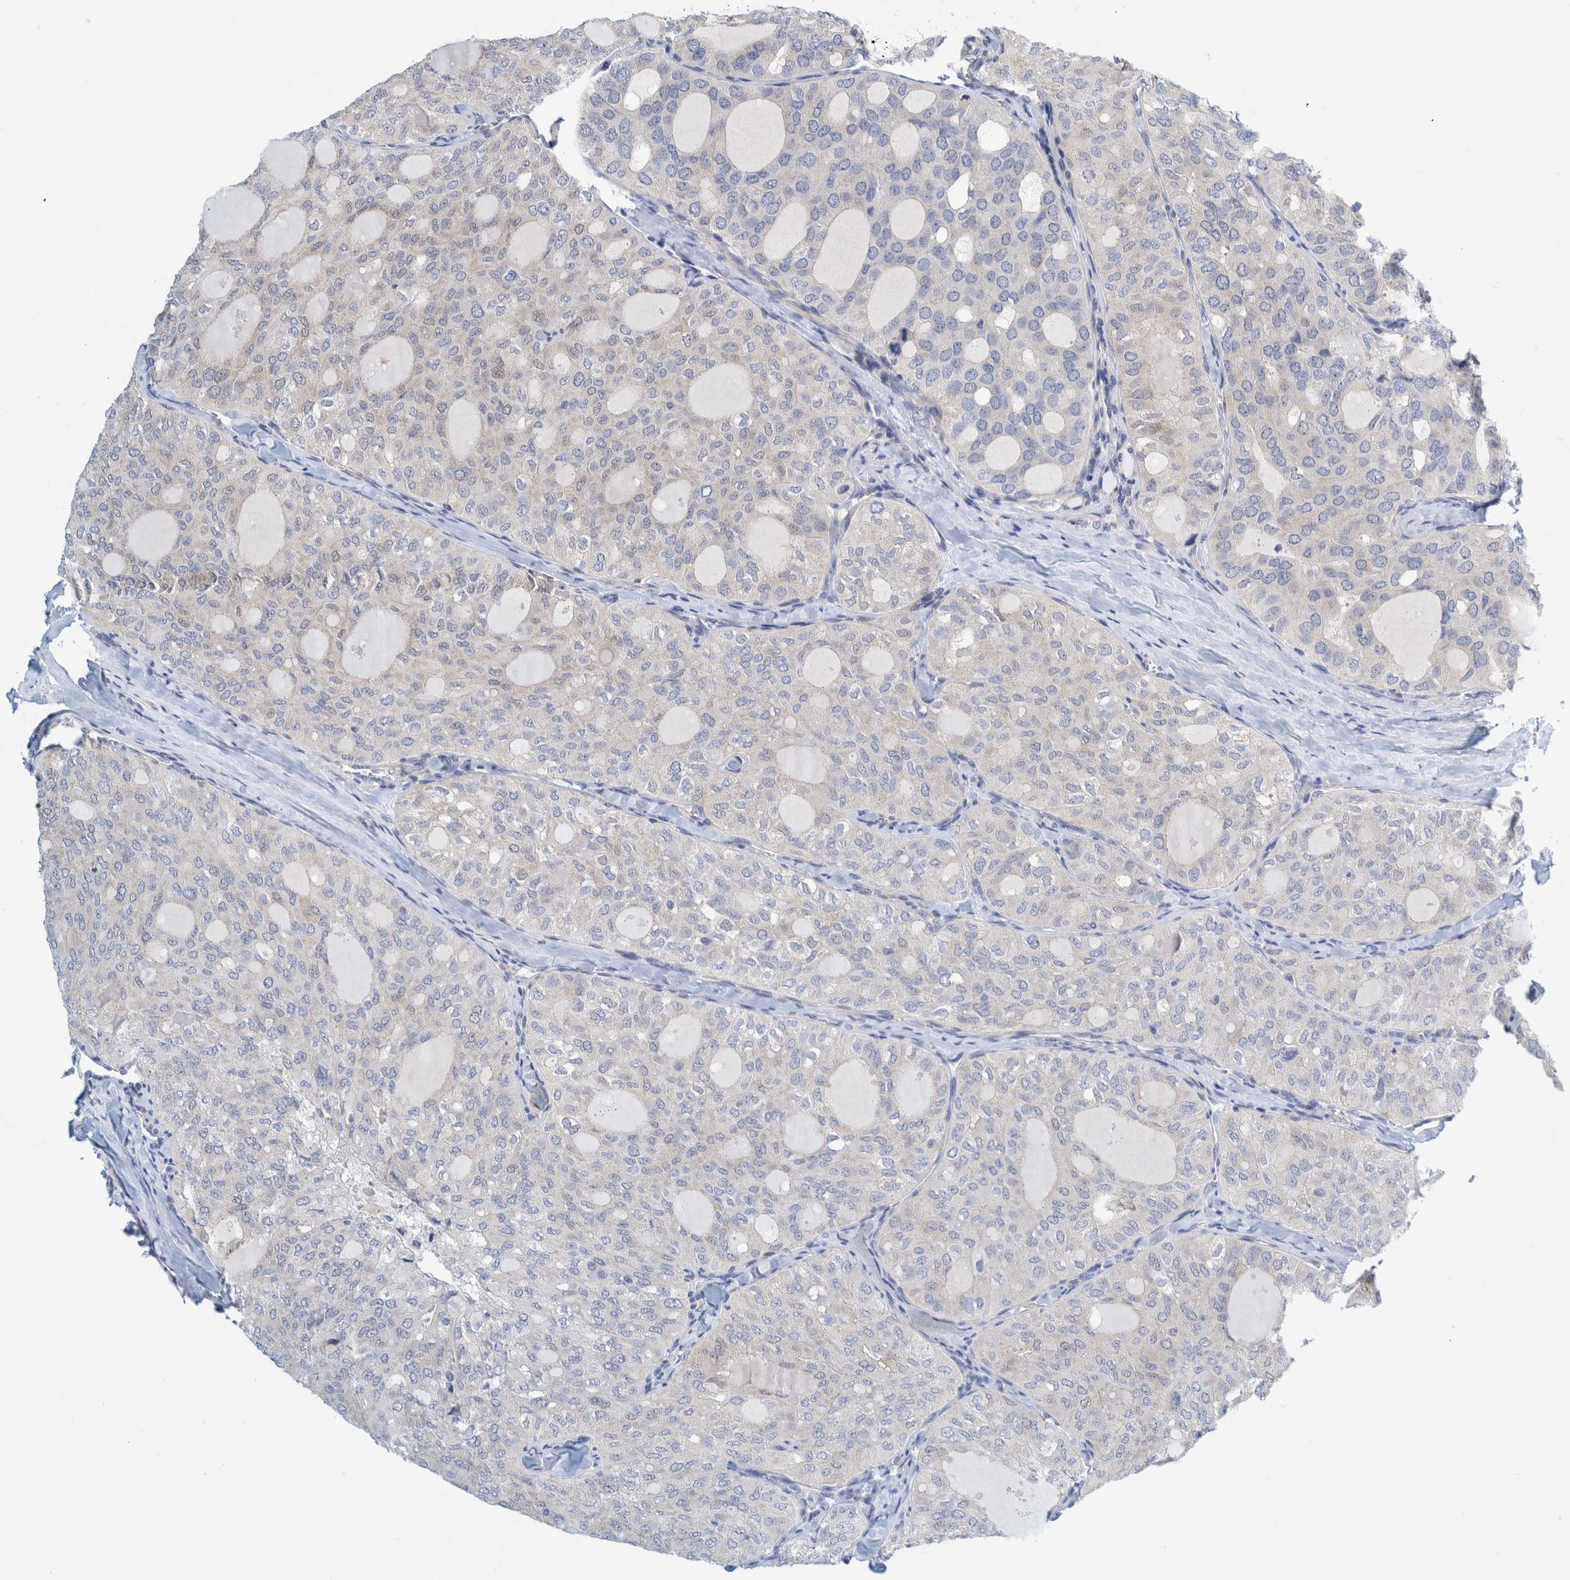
{"staining": {"intensity": "negative", "quantity": "none", "location": "none"}, "tissue": "thyroid cancer", "cell_type": "Tumor cells", "image_type": "cancer", "snomed": [{"axis": "morphology", "description": "Follicular adenoma carcinoma, NOS"}, {"axis": "topography", "description": "Thyroid gland"}], "caption": "DAB immunohistochemical staining of follicular adenoma carcinoma (thyroid) reveals no significant staining in tumor cells.", "gene": "ZNF324B", "patient": {"sex": "male", "age": 75}}